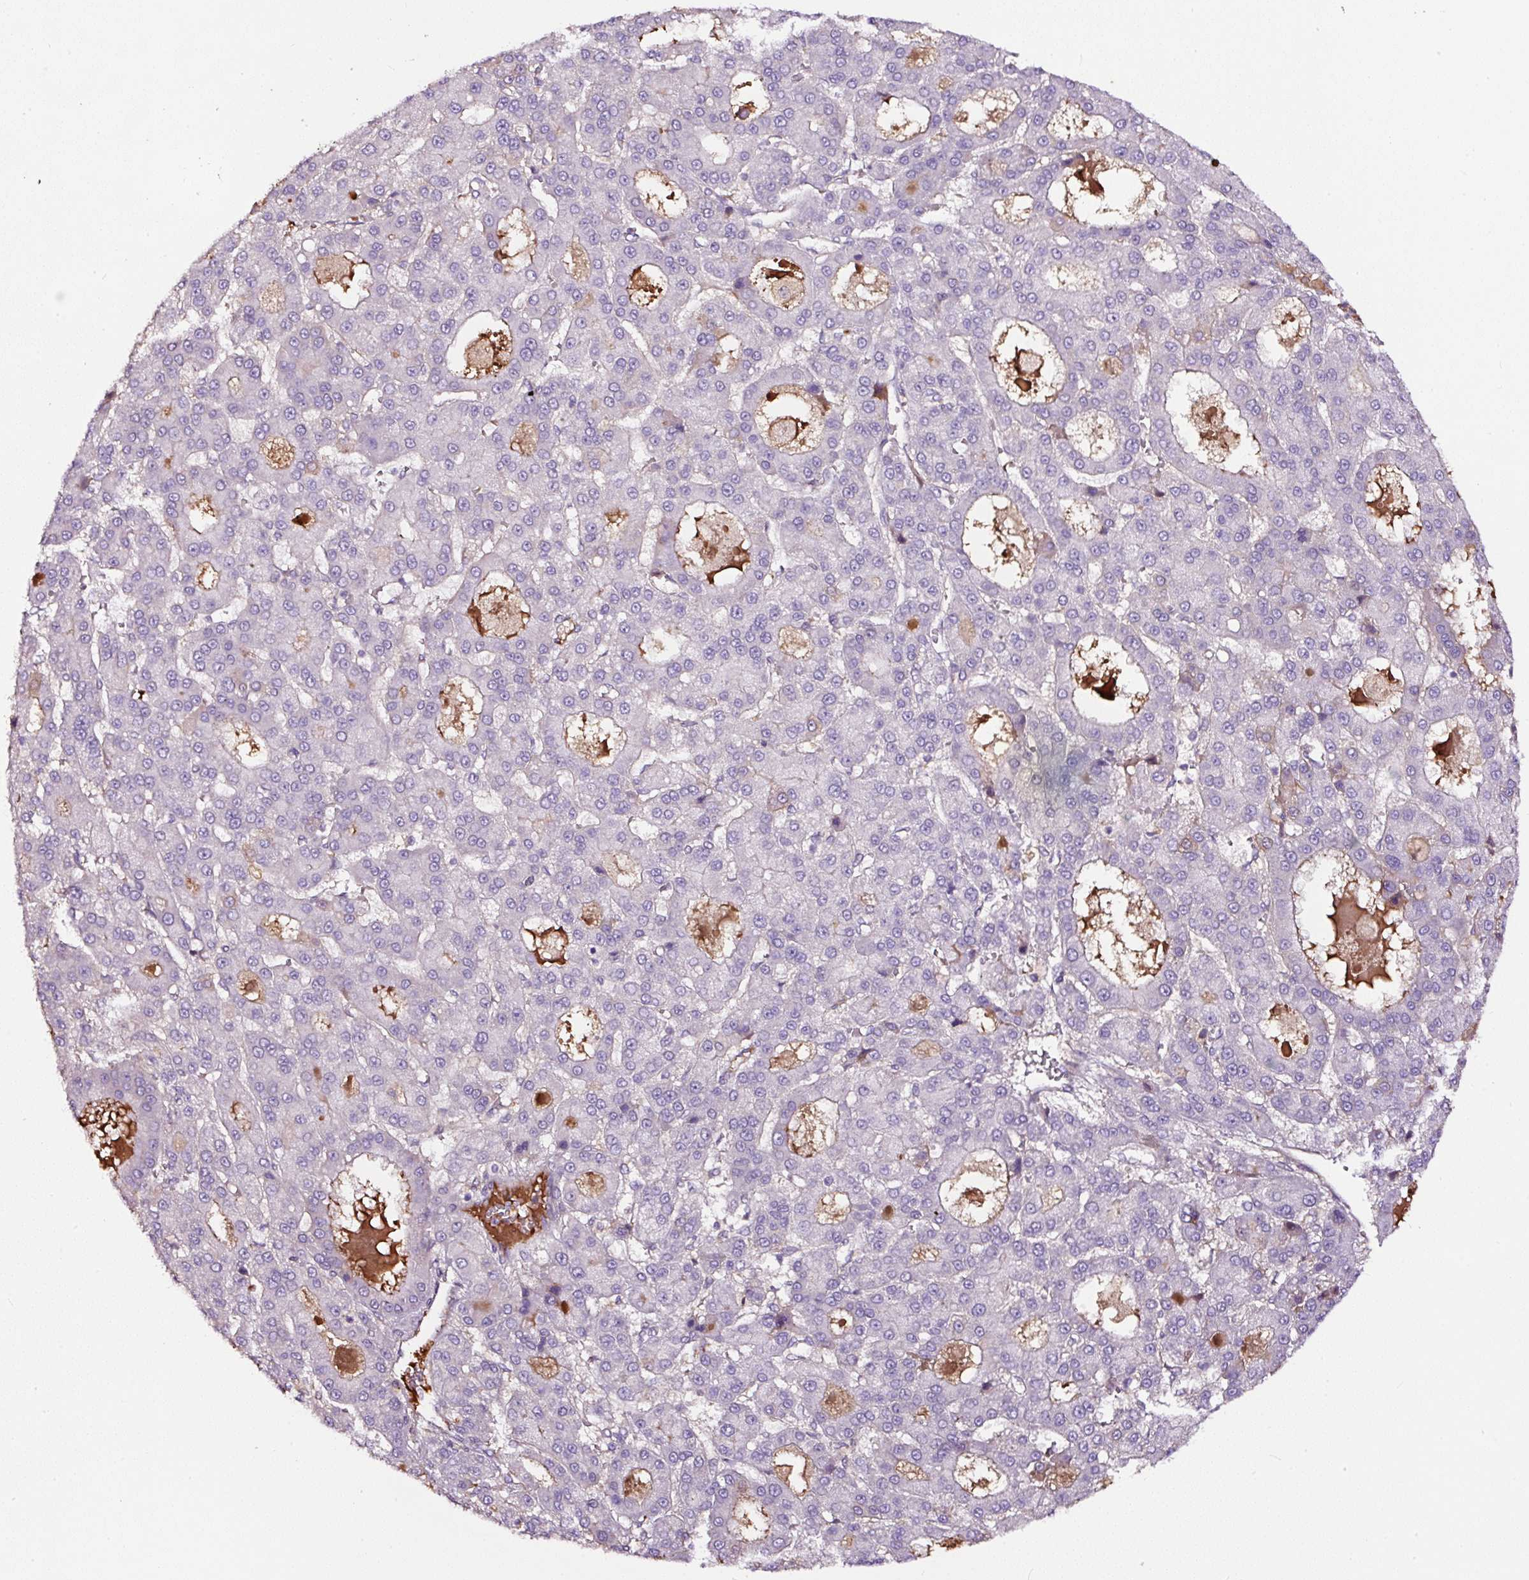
{"staining": {"intensity": "negative", "quantity": "none", "location": "none"}, "tissue": "liver cancer", "cell_type": "Tumor cells", "image_type": "cancer", "snomed": [{"axis": "morphology", "description": "Carcinoma, Hepatocellular, NOS"}, {"axis": "topography", "description": "Liver"}], "caption": "Immunohistochemistry (IHC) histopathology image of hepatocellular carcinoma (liver) stained for a protein (brown), which demonstrates no positivity in tumor cells.", "gene": "LRRC24", "patient": {"sex": "male", "age": 70}}